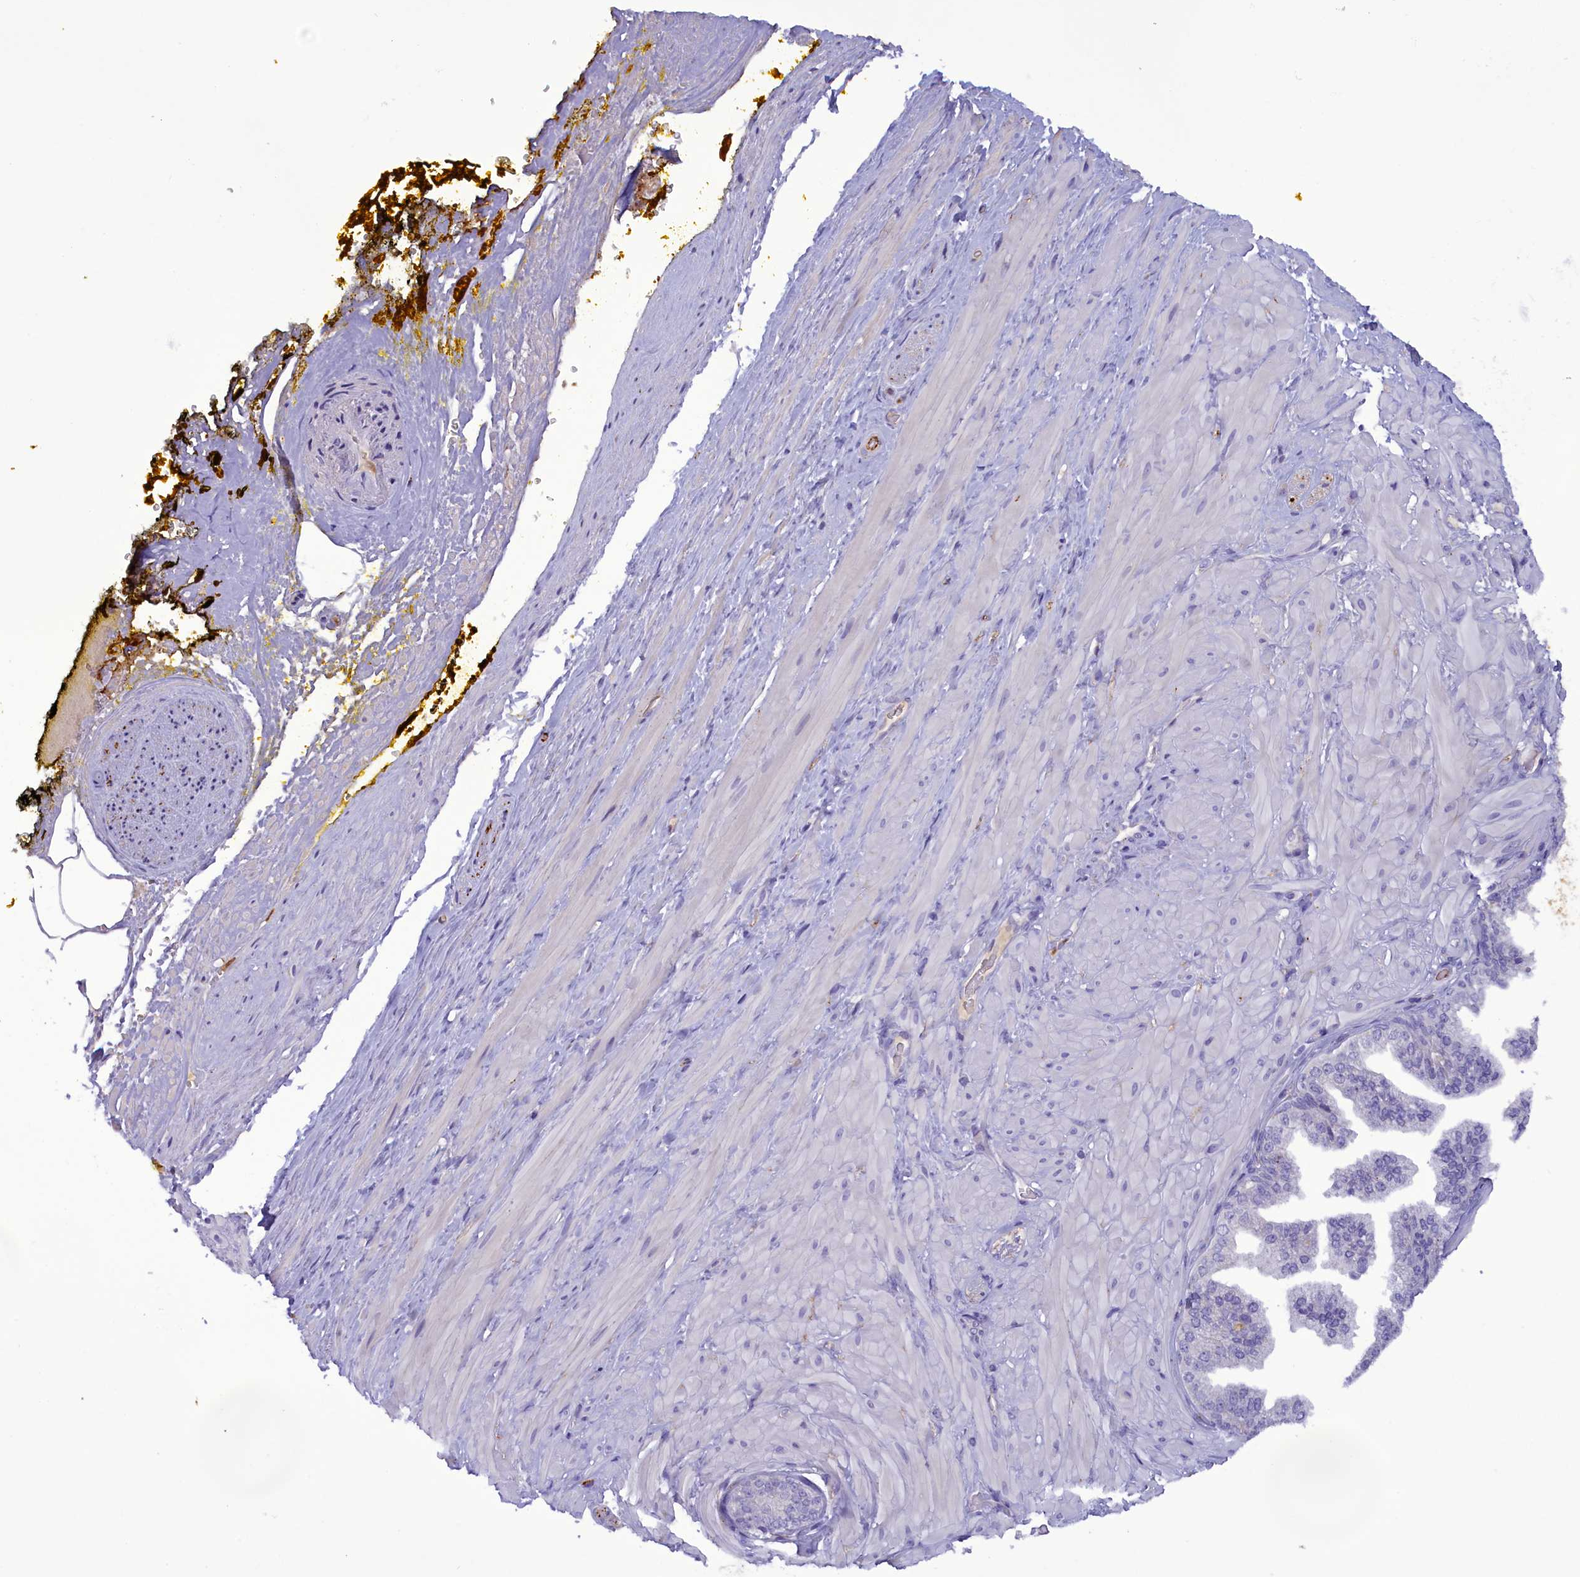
{"staining": {"intensity": "negative", "quantity": "none", "location": "none"}, "tissue": "adipose tissue", "cell_type": "Adipocytes", "image_type": "normal", "snomed": [{"axis": "morphology", "description": "Normal tissue, NOS"}, {"axis": "morphology", "description": "Adenocarcinoma, Low grade"}, {"axis": "topography", "description": "Prostate"}, {"axis": "topography", "description": "Peripheral nerve tissue"}], "caption": "Immunohistochemistry (IHC) image of normal adipose tissue: human adipose tissue stained with DAB (3,3'-diaminobenzidine) demonstrates no significant protein positivity in adipocytes.", "gene": "FAM149B1", "patient": {"sex": "male", "age": 63}}